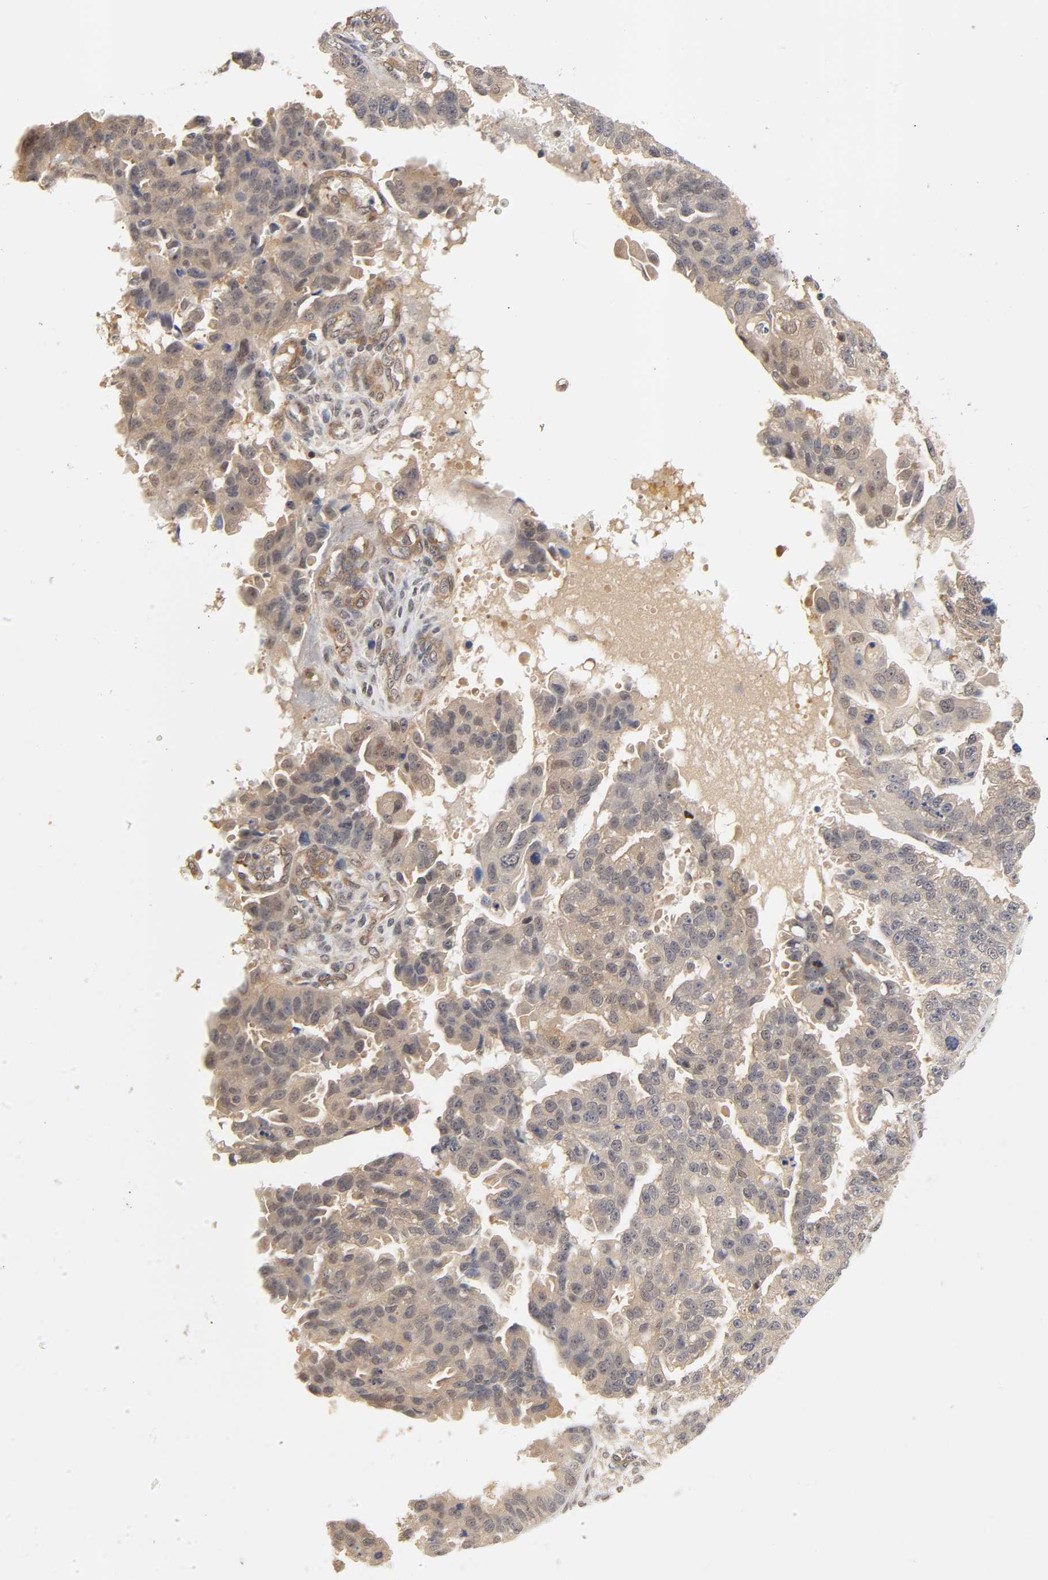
{"staining": {"intensity": "weak", "quantity": ">75%", "location": "cytoplasmic/membranous"}, "tissue": "ovarian cancer", "cell_type": "Tumor cells", "image_type": "cancer", "snomed": [{"axis": "morphology", "description": "Cystadenocarcinoma, serous, NOS"}, {"axis": "topography", "description": "Ovary"}], "caption": "Immunohistochemistry micrograph of ovarian serous cystadenocarcinoma stained for a protein (brown), which reveals low levels of weak cytoplasmic/membranous positivity in approximately >75% of tumor cells.", "gene": "PDE5A", "patient": {"sex": "female", "age": 58}}